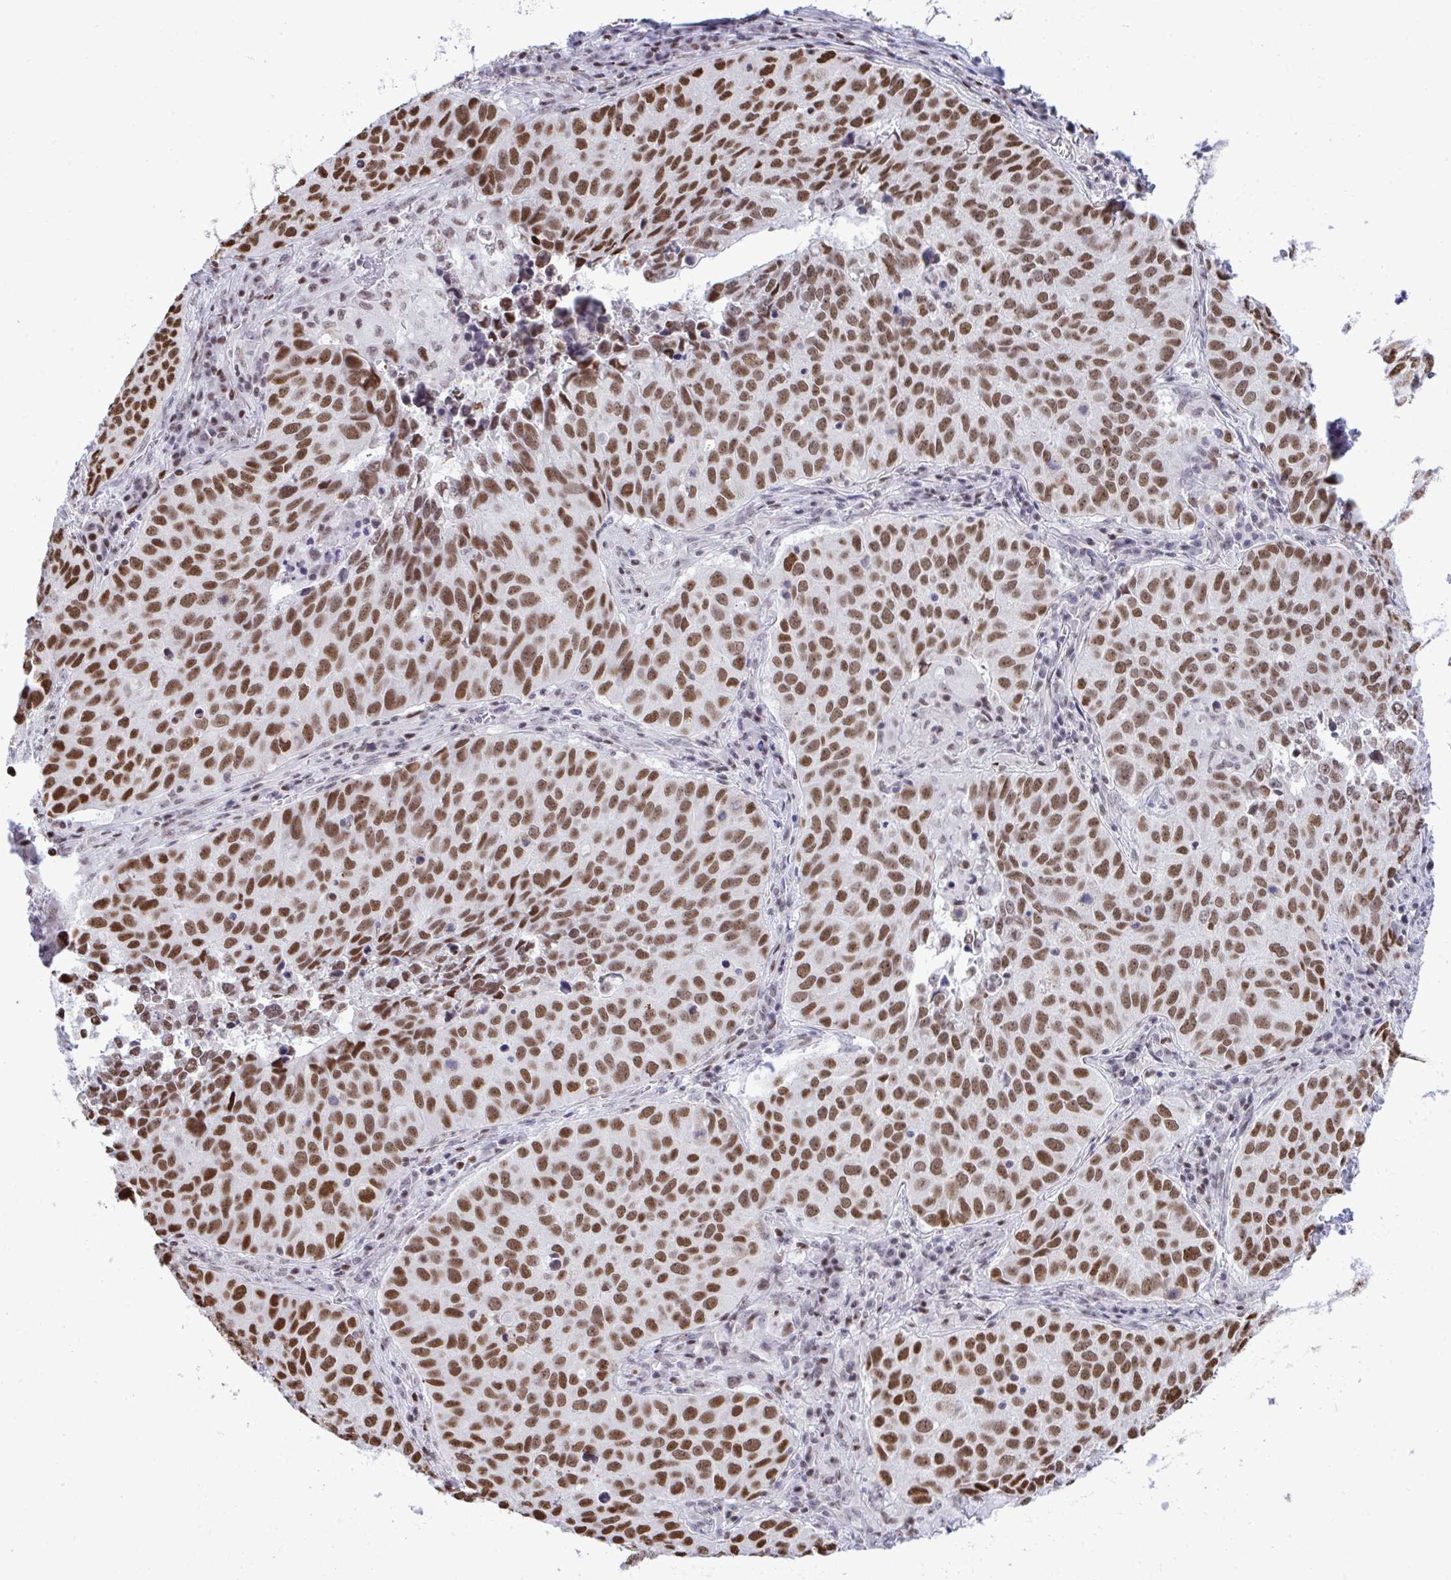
{"staining": {"intensity": "moderate", "quantity": ">75%", "location": "nuclear"}, "tissue": "lung cancer", "cell_type": "Tumor cells", "image_type": "cancer", "snomed": [{"axis": "morphology", "description": "Adenocarcinoma, NOS"}, {"axis": "topography", "description": "Lung"}], "caption": "DAB (3,3'-diaminobenzidine) immunohistochemical staining of lung cancer displays moderate nuclear protein staining in about >75% of tumor cells.", "gene": "C14orf39", "patient": {"sex": "female", "age": 50}}